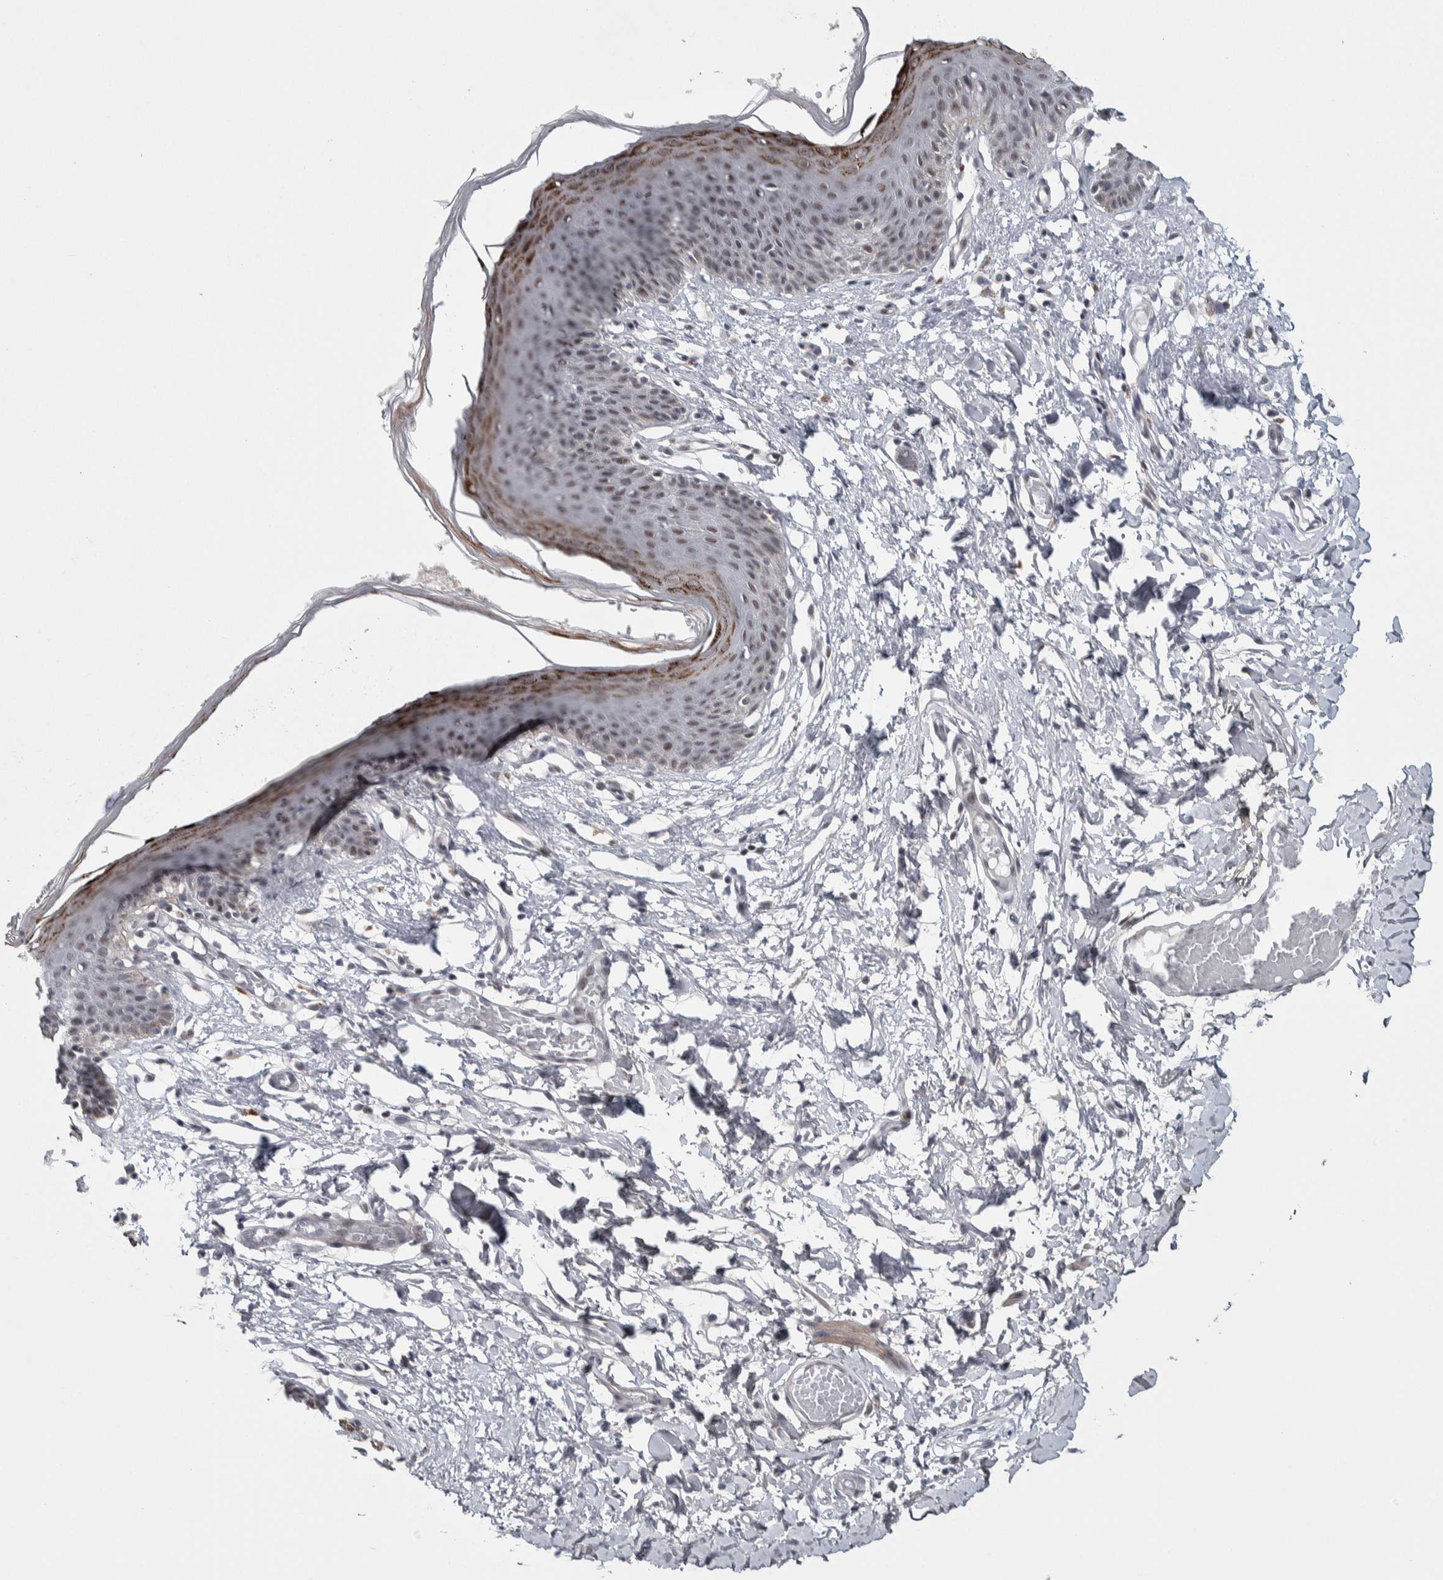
{"staining": {"intensity": "strong", "quantity": "25%-75%", "location": "cytoplasmic/membranous,nuclear"}, "tissue": "skin", "cell_type": "Epidermal cells", "image_type": "normal", "snomed": [{"axis": "morphology", "description": "Normal tissue, NOS"}, {"axis": "topography", "description": "Vulva"}], "caption": "Brown immunohistochemical staining in benign human skin shows strong cytoplasmic/membranous,nuclear positivity in approximately 25%-75% of epidermal cells.", "gene": "ASPN", "patient": {"sex": "female", "age": 66}}